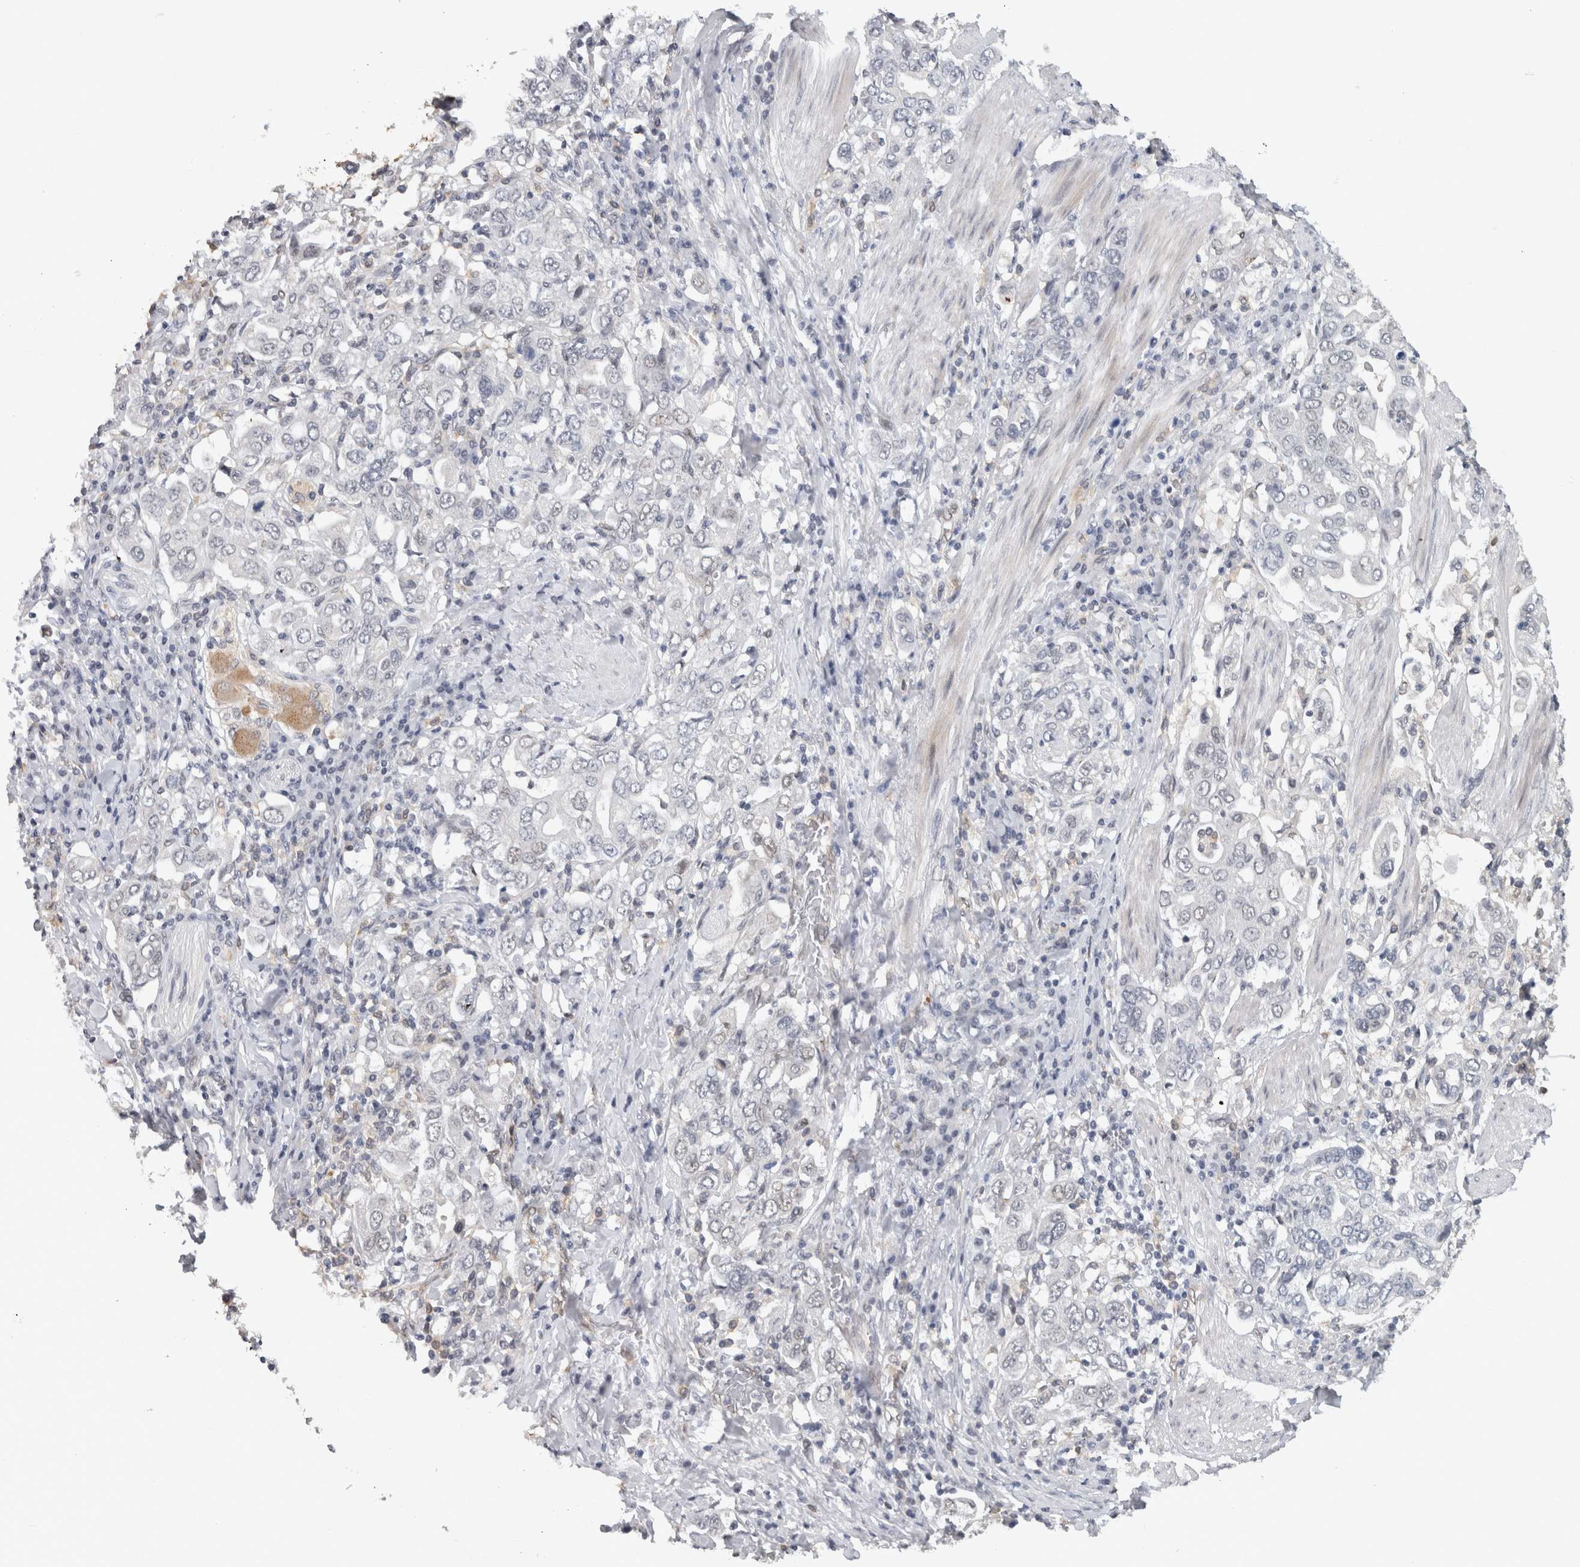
{"staining": {"intensity": "negative", "quantity": "none", "location": "none"}, "tissue": "stomach cancer", "cell_type": "Tumor cells", "image_type": "cancer", "snomed": [{"axis": "morphology", "description": "Adenocarcinoma, NOS"}, {"axis": "topography", "description": "Stomach, upper"}], "caption": "A photomicrograph of stomach cancer stained for a protein exhibits no brown staining in tumor cells.", "gene": "PRXL2A", "patient": {"sex": "male", "age": 62}}